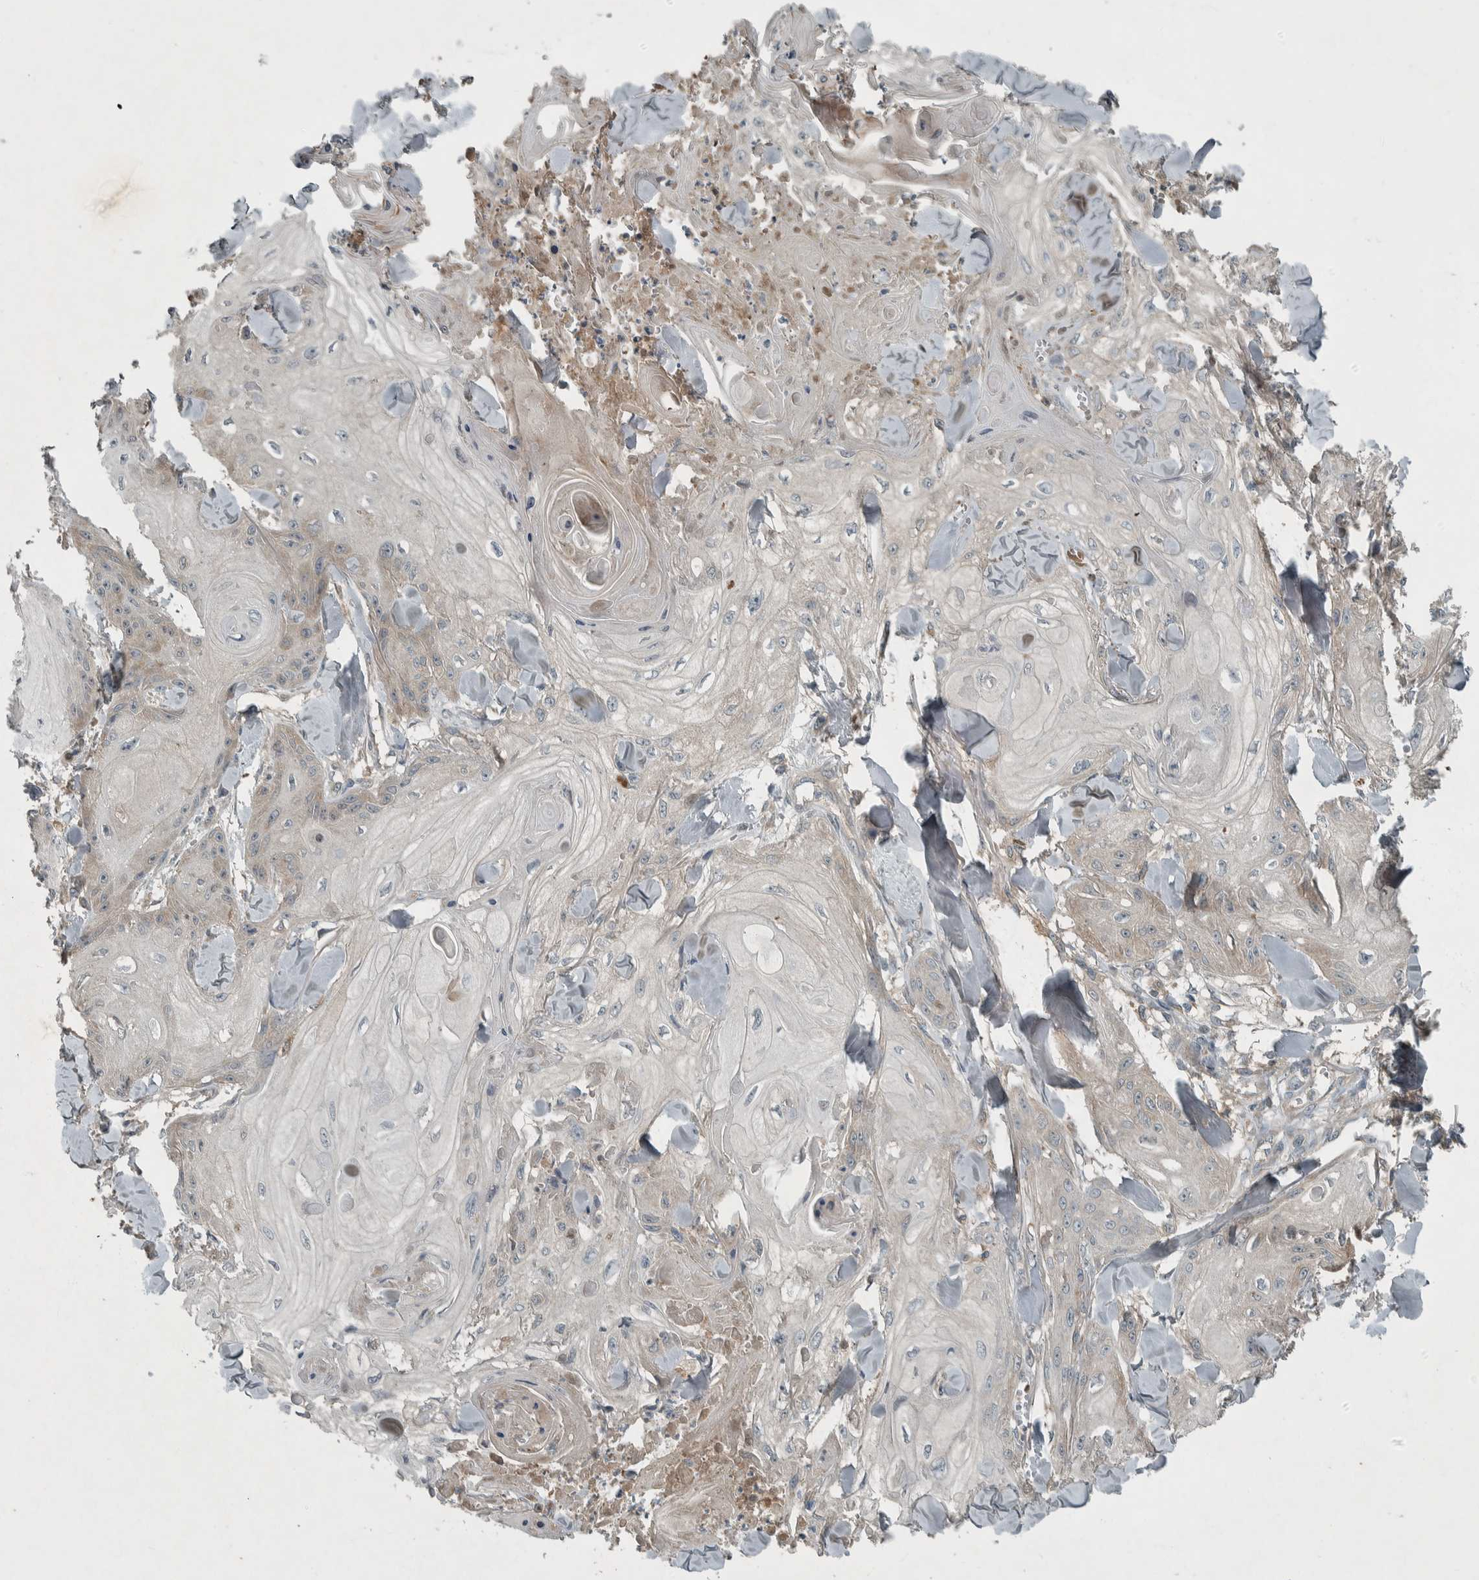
{"staining": {"intensity": "weak", "quantity": "<25%", "location": "cytoplasmic/membranous"}, "tissue": "skin cancer", "cell_type": "Tumor cells", "image_type": "cancer", "snomed": [{"axis": "morphology", "description": "Squamous cell carcinoma, NOS"}, {"axis": "topography", "description": "Skin"}], "caption": "Immunohistochemistry micrograph of neoplastic tissue: skin cancer (squamous cell carcinoma) stained with DAB (3,3'-diaminobenzidine) demonstrates no significant protein staining in tumor cells. The staining is performed using DAB (3,3'-diaminobenzidine) brown chromogen with nuclei counter-stained in using hematoxylin.", "gene": "CLCN2", "patient": {"sex": "male", "age": 74}}